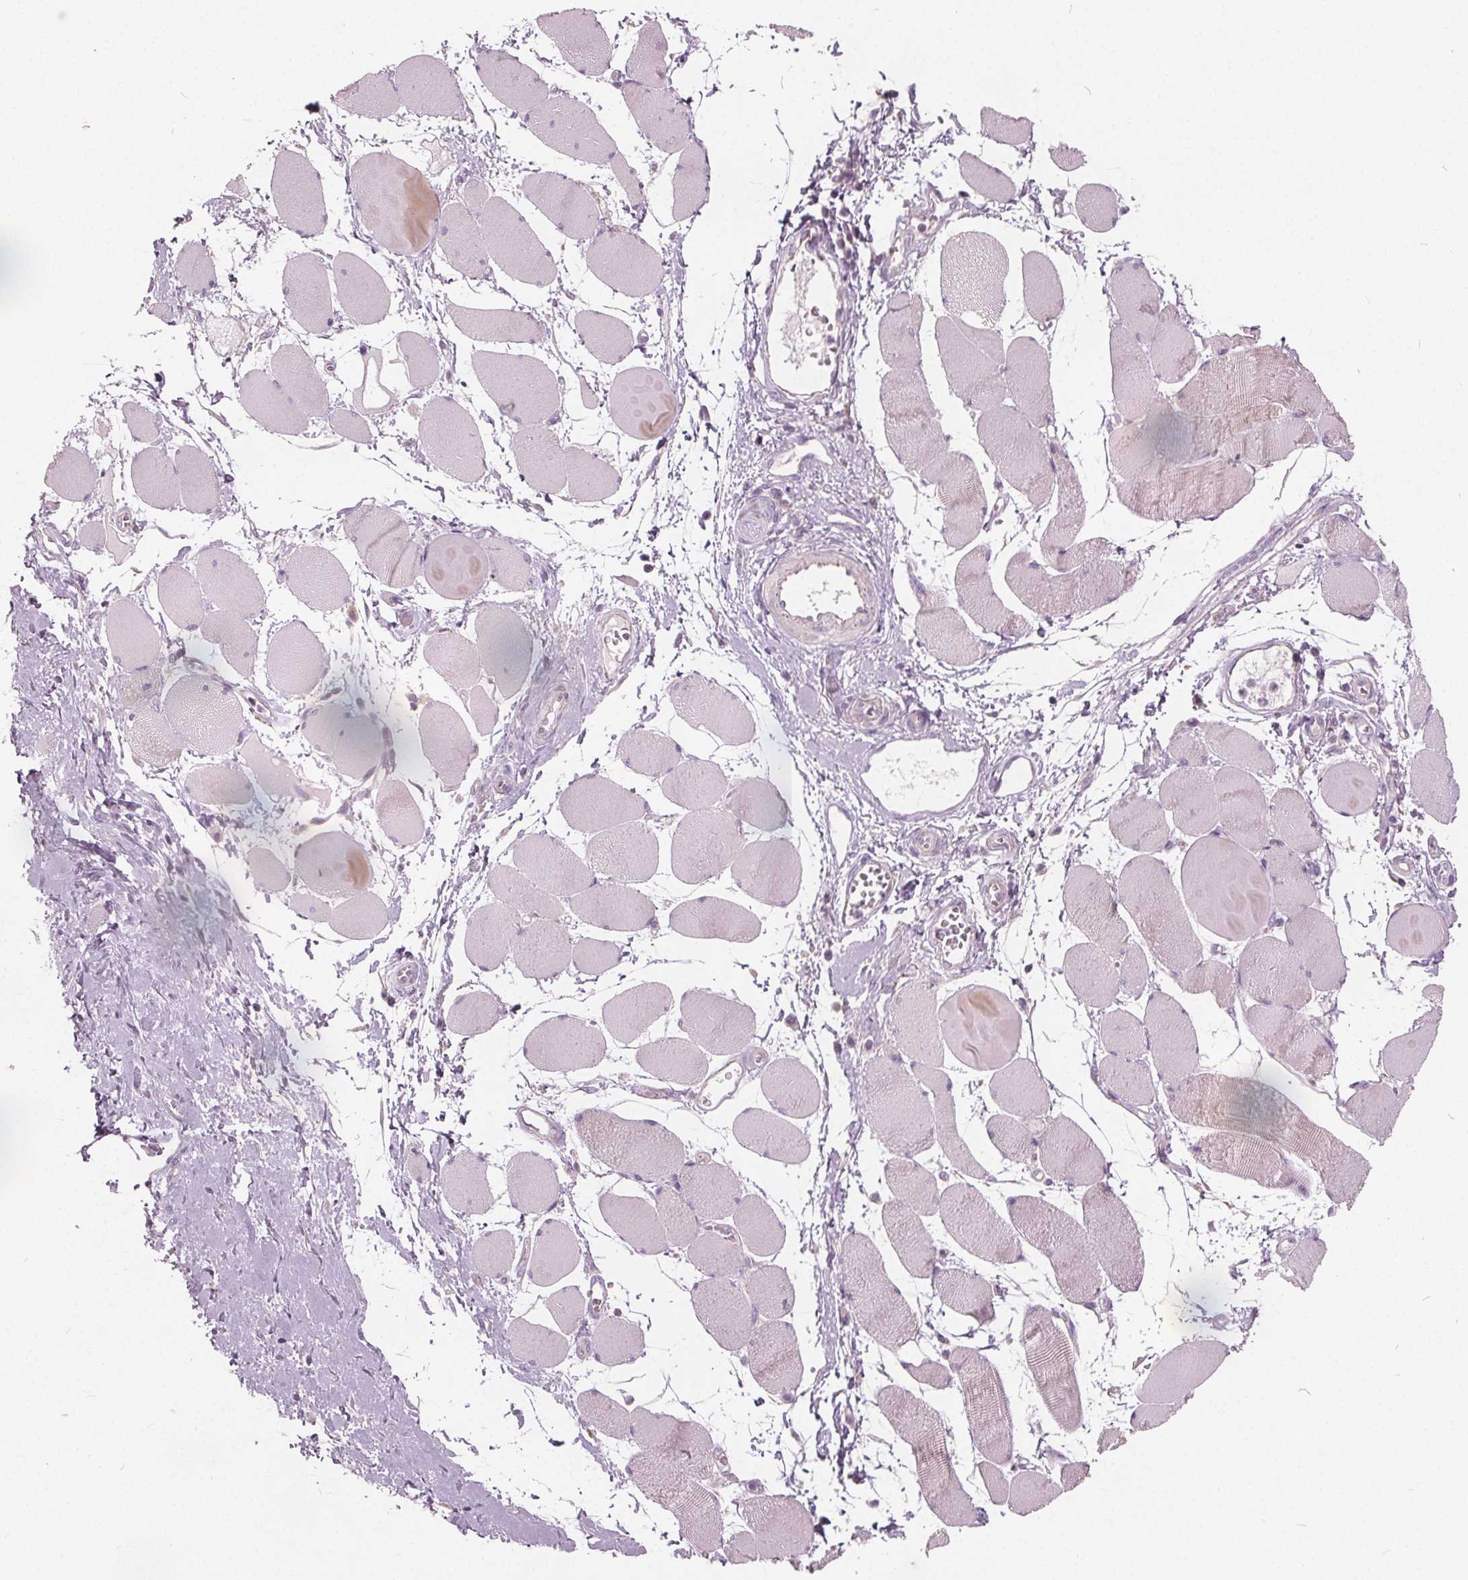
{"staining": {"intensity": "weak", "quantity": "25%-75%", "location": "cytoplasmic/membranous"}, "tissue": "skeletal muscle", "cell_type": "Myocytes", "image_type": "normal", "snomed": [{"axis": "morphology", "description": "Normal tissue, NOS"}, {"axis": "topography", "description": "Skeletal muscle"}], "caption": "This image displays immunohistochemistry (IHC) staining of benign skeletal muscle, with low weak cytoplasmic/membranous positivity in approximately 25%-75% of myocytes.", "gene": "ECI2", "patient": {"sex": "female", "age": 75}}